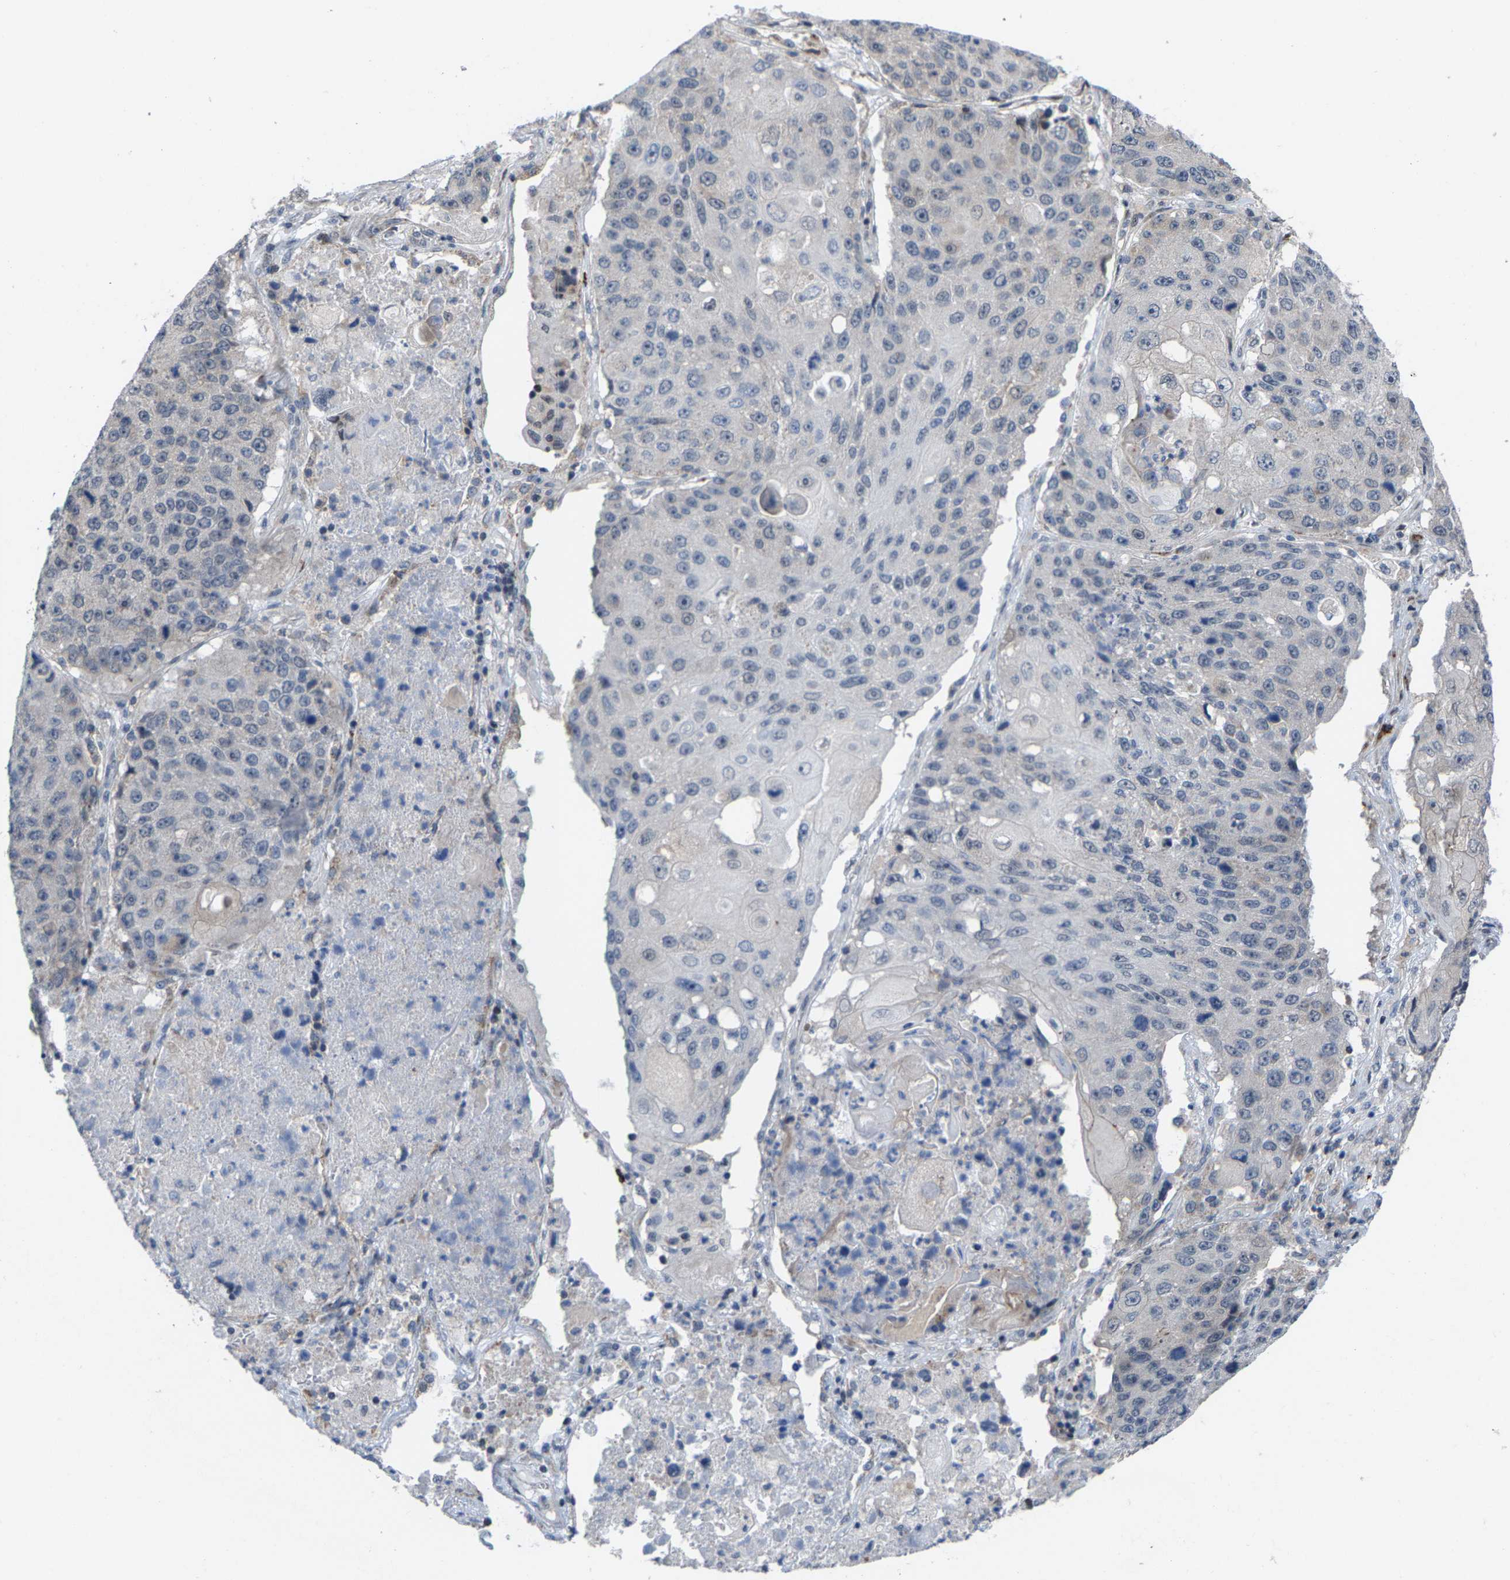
{"staining": {"intensity": "negative", "quantity": "none", "location": "none"}, "tissue": "lung cancer", "cell_type": "Tumor cells", "image_type": "cancer", "snomed": [{"axis": "morphology", "description": "Squamous cell carcinoma, NOS"}, {"axis": "topography", "description": "Lung"}], "caption": "High magnification brightfield microscopy of lung squamous cell carcinoma stained with DAB (brown) and counterstained with hematoxylin (blue): tumor cells show no significant expression. Nuclei are stained in blue.", "gene": "TDRKH", "patient": {"sex": "male", "age": 61}}